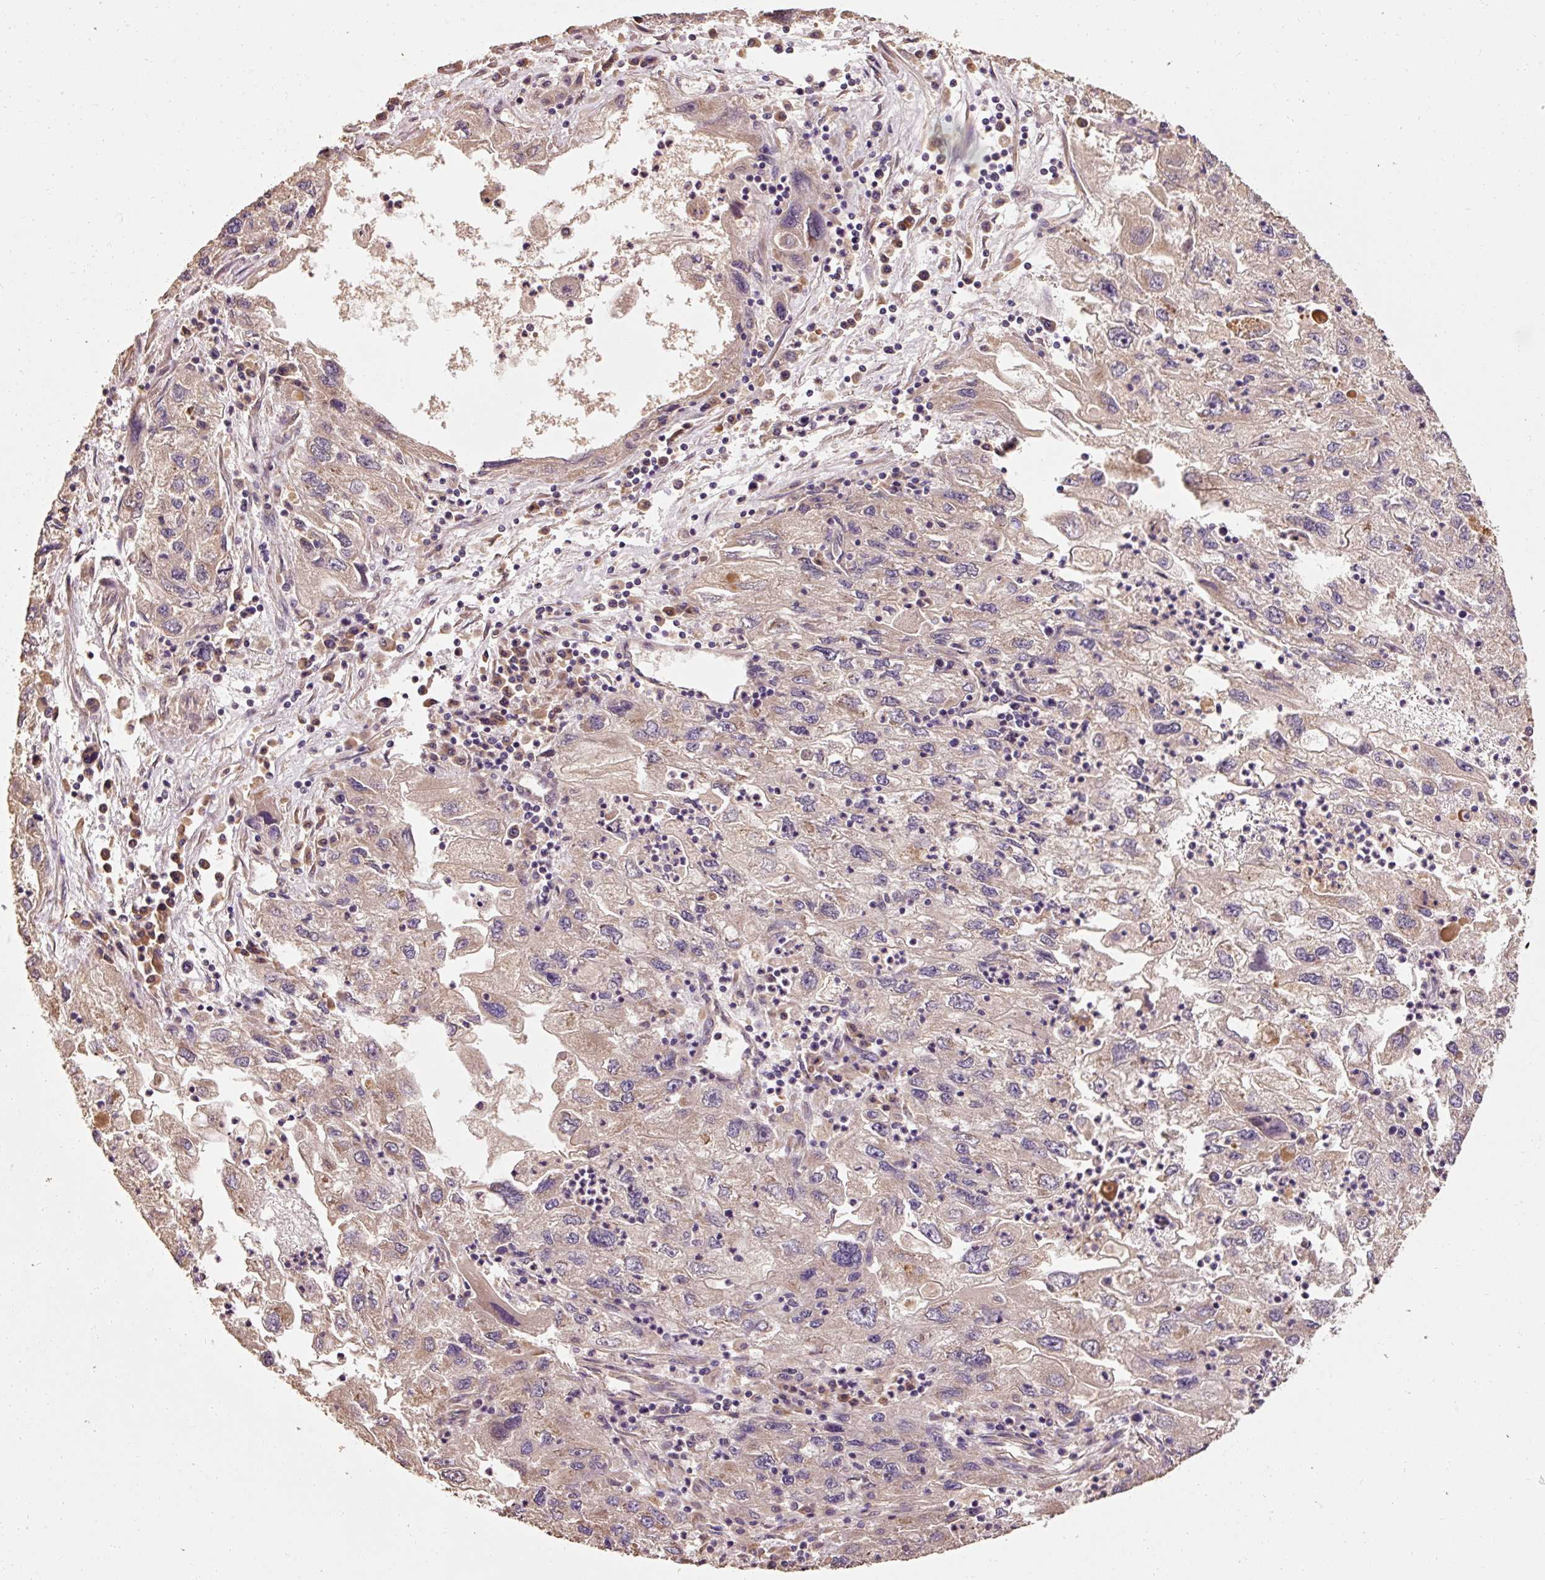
{"staining": {"intensity": "weak", "quantity": "25%-75%", "location": "cytoplasmic/membranous"}, "tissue": "endometrial cancer", "cell_type": "Tumor cells", "image_type": "cancer", "snomed": [{"axis": "morphology", "description": "Adenocarcinoma, NOS"}, {"axis": "topography", "description": "Endometrium"}], "caption": "Adenocarcinoma (endometrial) stained with immunohistochemistry reveals weak cytoplasmic/membranous staining in approximately 25%-75% of tumor cells.", "gene": "EFHC1", "patient": {"sex": "female", "age": 49}}